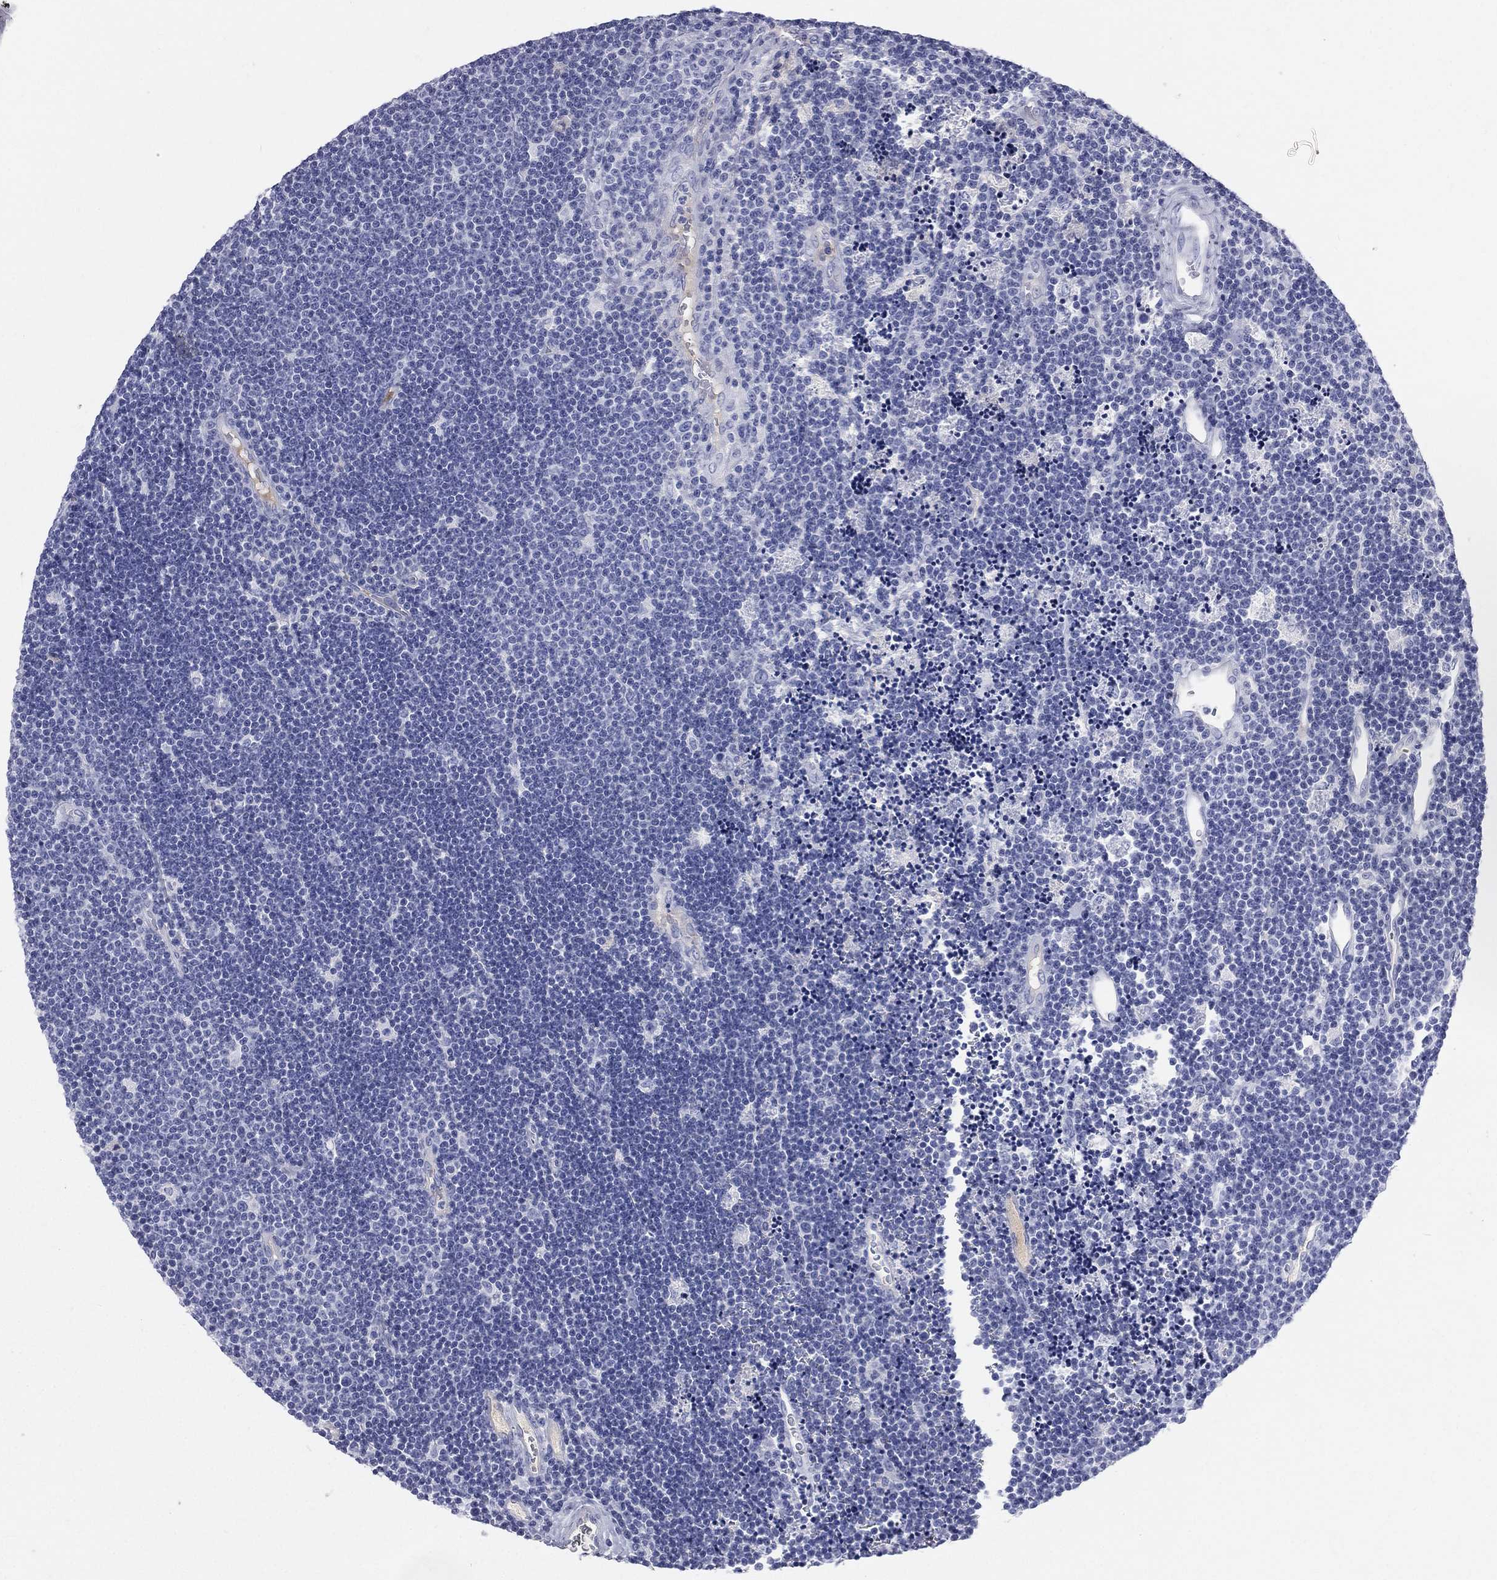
{"staining": {"intensity": "negative", "quantity": "none", "location": "none"}, "tissue": "lymphoma", "cell_type": "Tumor cells", "image_type": "cancer", "snomed": [{"axis": "morphology", "description": "Malignant lymphoma, non-Hodgkin's type, Low grade"}, {"axis": "topography", "description": "Brain"}], "caption": "Malignant lymphoma, non-Hodgkin's type (low-grade) stained for a protein using IHC exhibits no positivity tumor cells.", "gene": "HP", "patient": {"sex": "female", "age": 66}}